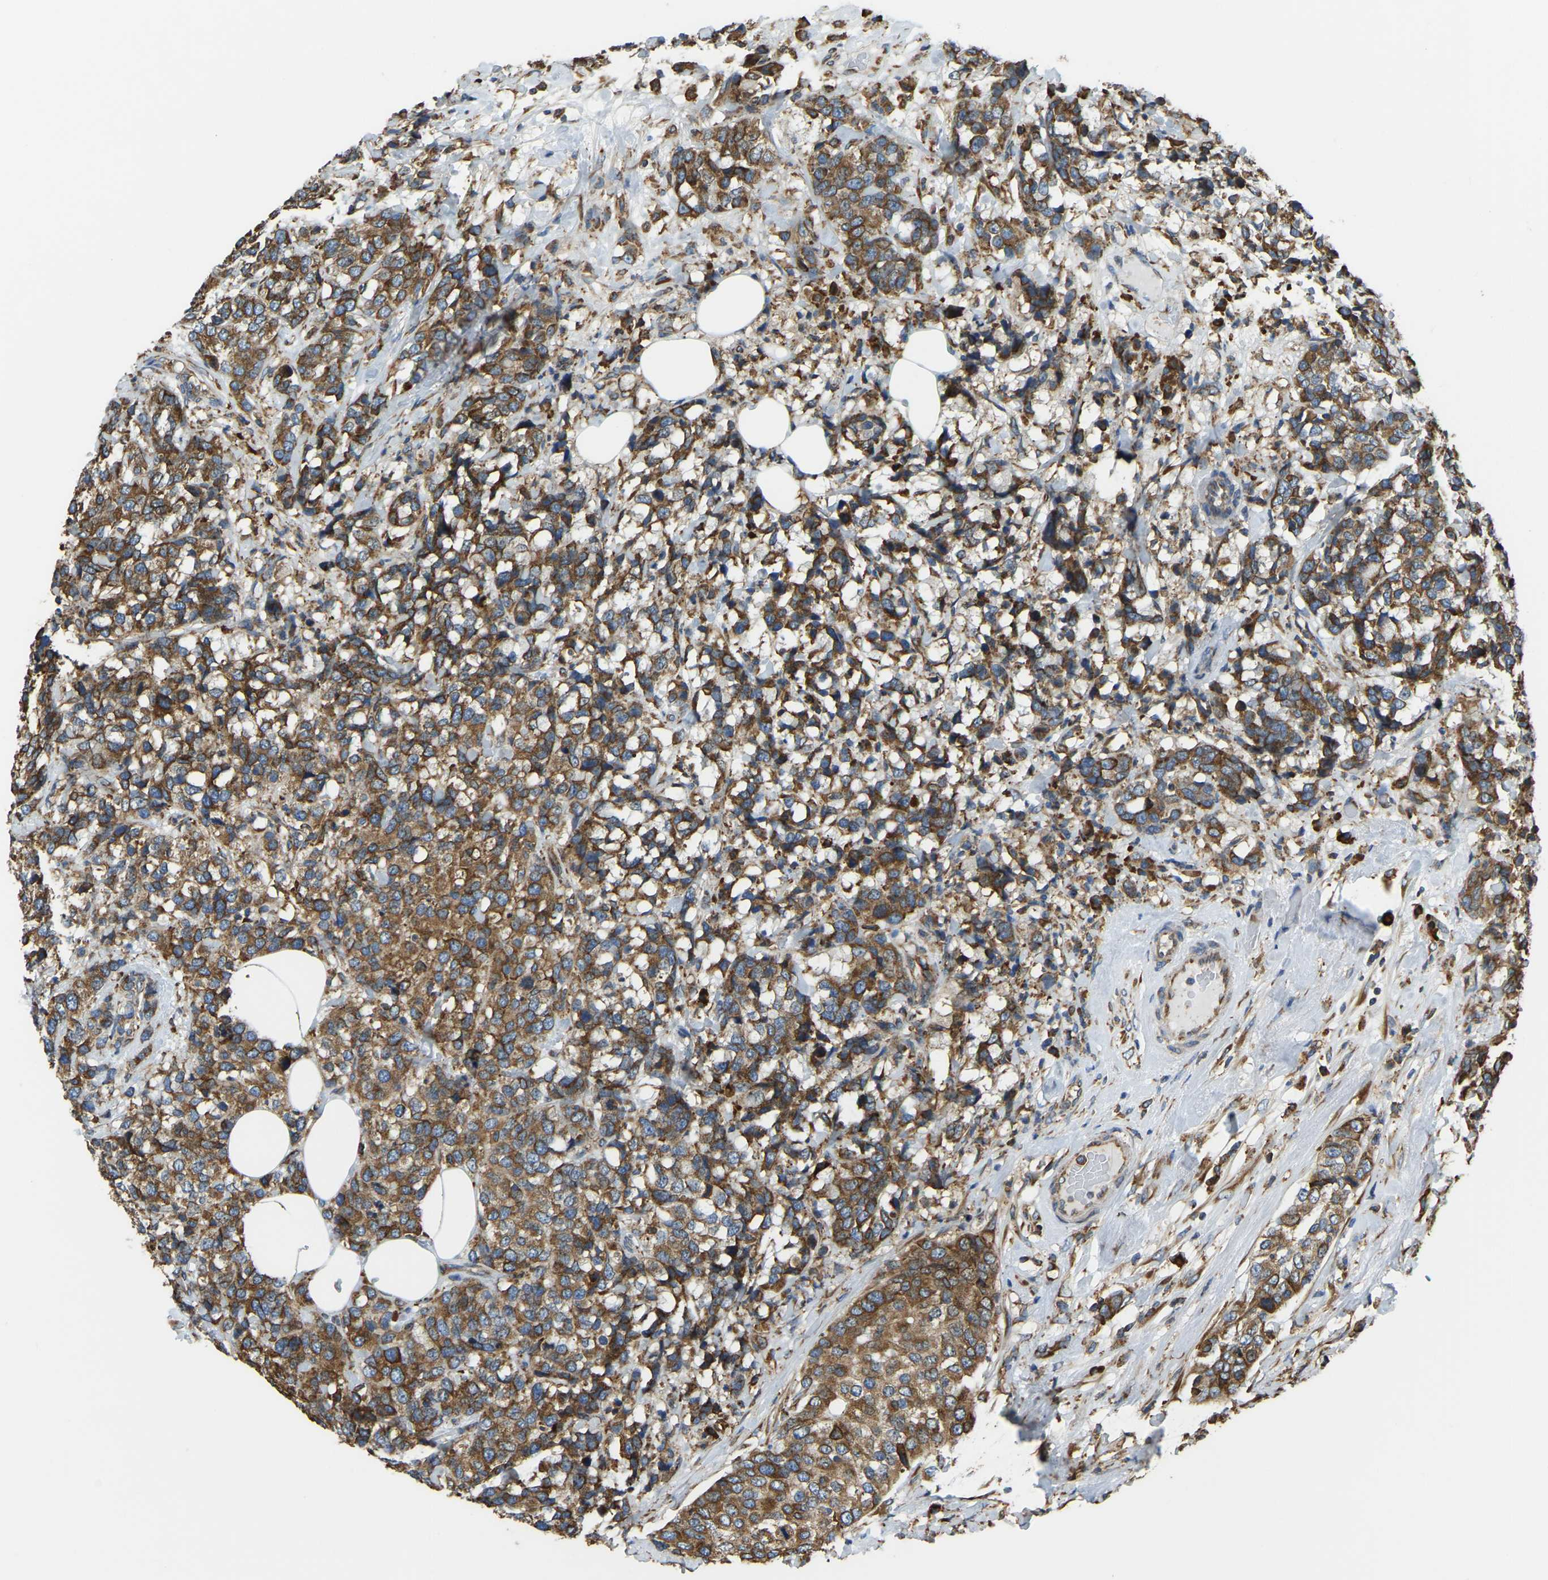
{"staining": {"intensity": "moderate", "quantity": ">75%", "location": "cytoplasmic/membranous"}, "tissue": "breast cancer", "cell_type": "Tumor cells", "image_type": "cancer", "snomed": [{"axis": "morphology", "description": "Lobular carcinoma"}, {"axis": "topography", "description": "Breast"}], "caption": "High-magnification brightfield microscopy of breast lobular carcinoma stained with DAB (brown) and counterstained with hematoxylin (blue). tumor cells exhibit moderate cytoplasmic/membranous positivity is identified in about>75% of cells.", "gene": "RNF115", "patient": {"sex": "female", "age": 59}}